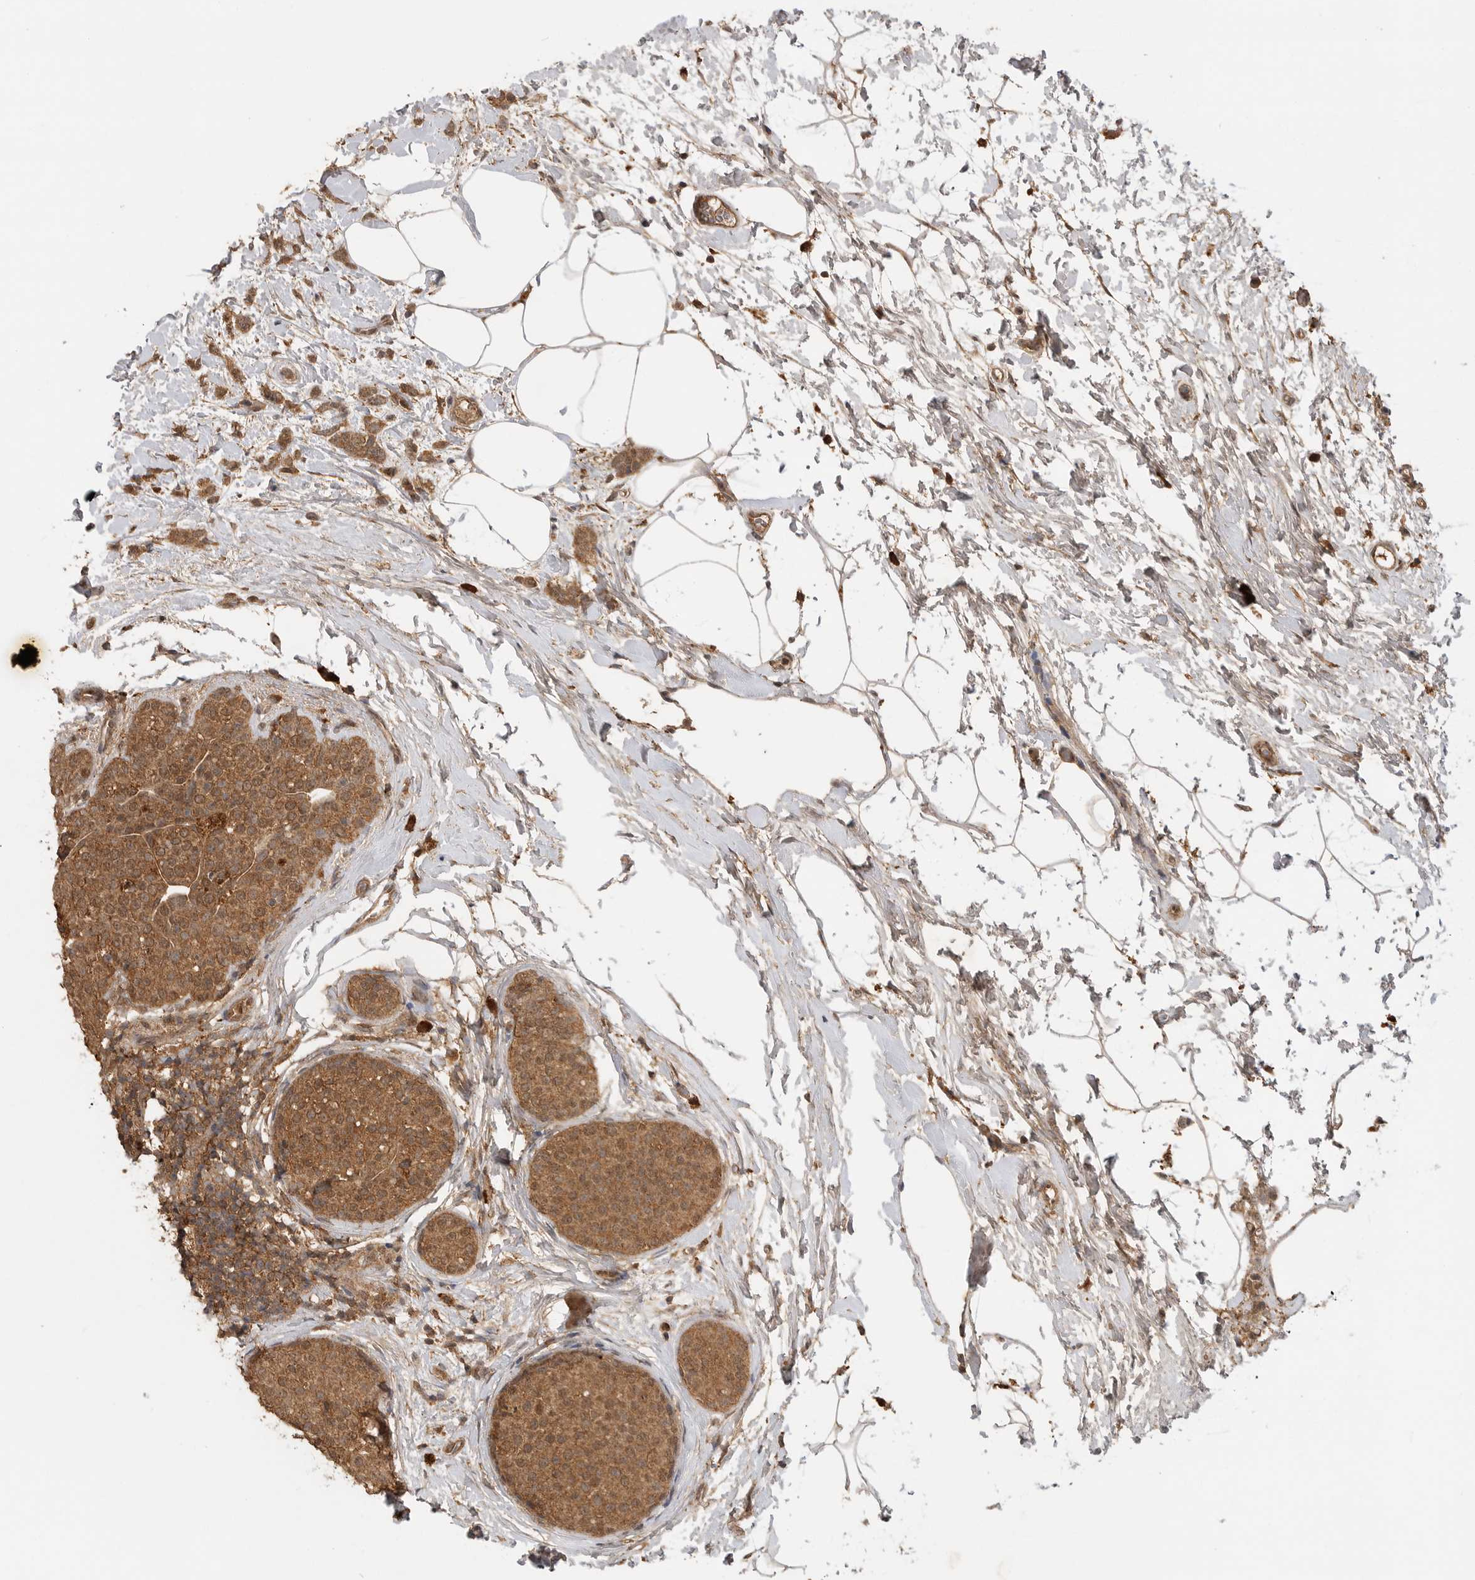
{"staining": {"intensity": "moderate", "quantity": ">75%", "location": "cytoplasmic/membranous,nuclear"}, "tissue": "breast cancer", "cell_type": "Tumor cells", "image_type": "cancer", "snomed": [{"axis": "morphology", "description": "Lobular carcinoma, in situ"}, {"axis": "morphology", "description": "Lobular carcinoma"}, {"axis": "topography", "description": "Breast"}], "caption": "Protein positivity by immunohistochemistry displays moderate cytoplasmic/membranous and nuclear expression in about >75% of tumor cells in lobular carcinoma in situ (breast). (brown staining indicates protein expression, while blue staining denotes nuclei).", "gene": "ICOSLG", "patient": {"sex": "female", "age": 41}}